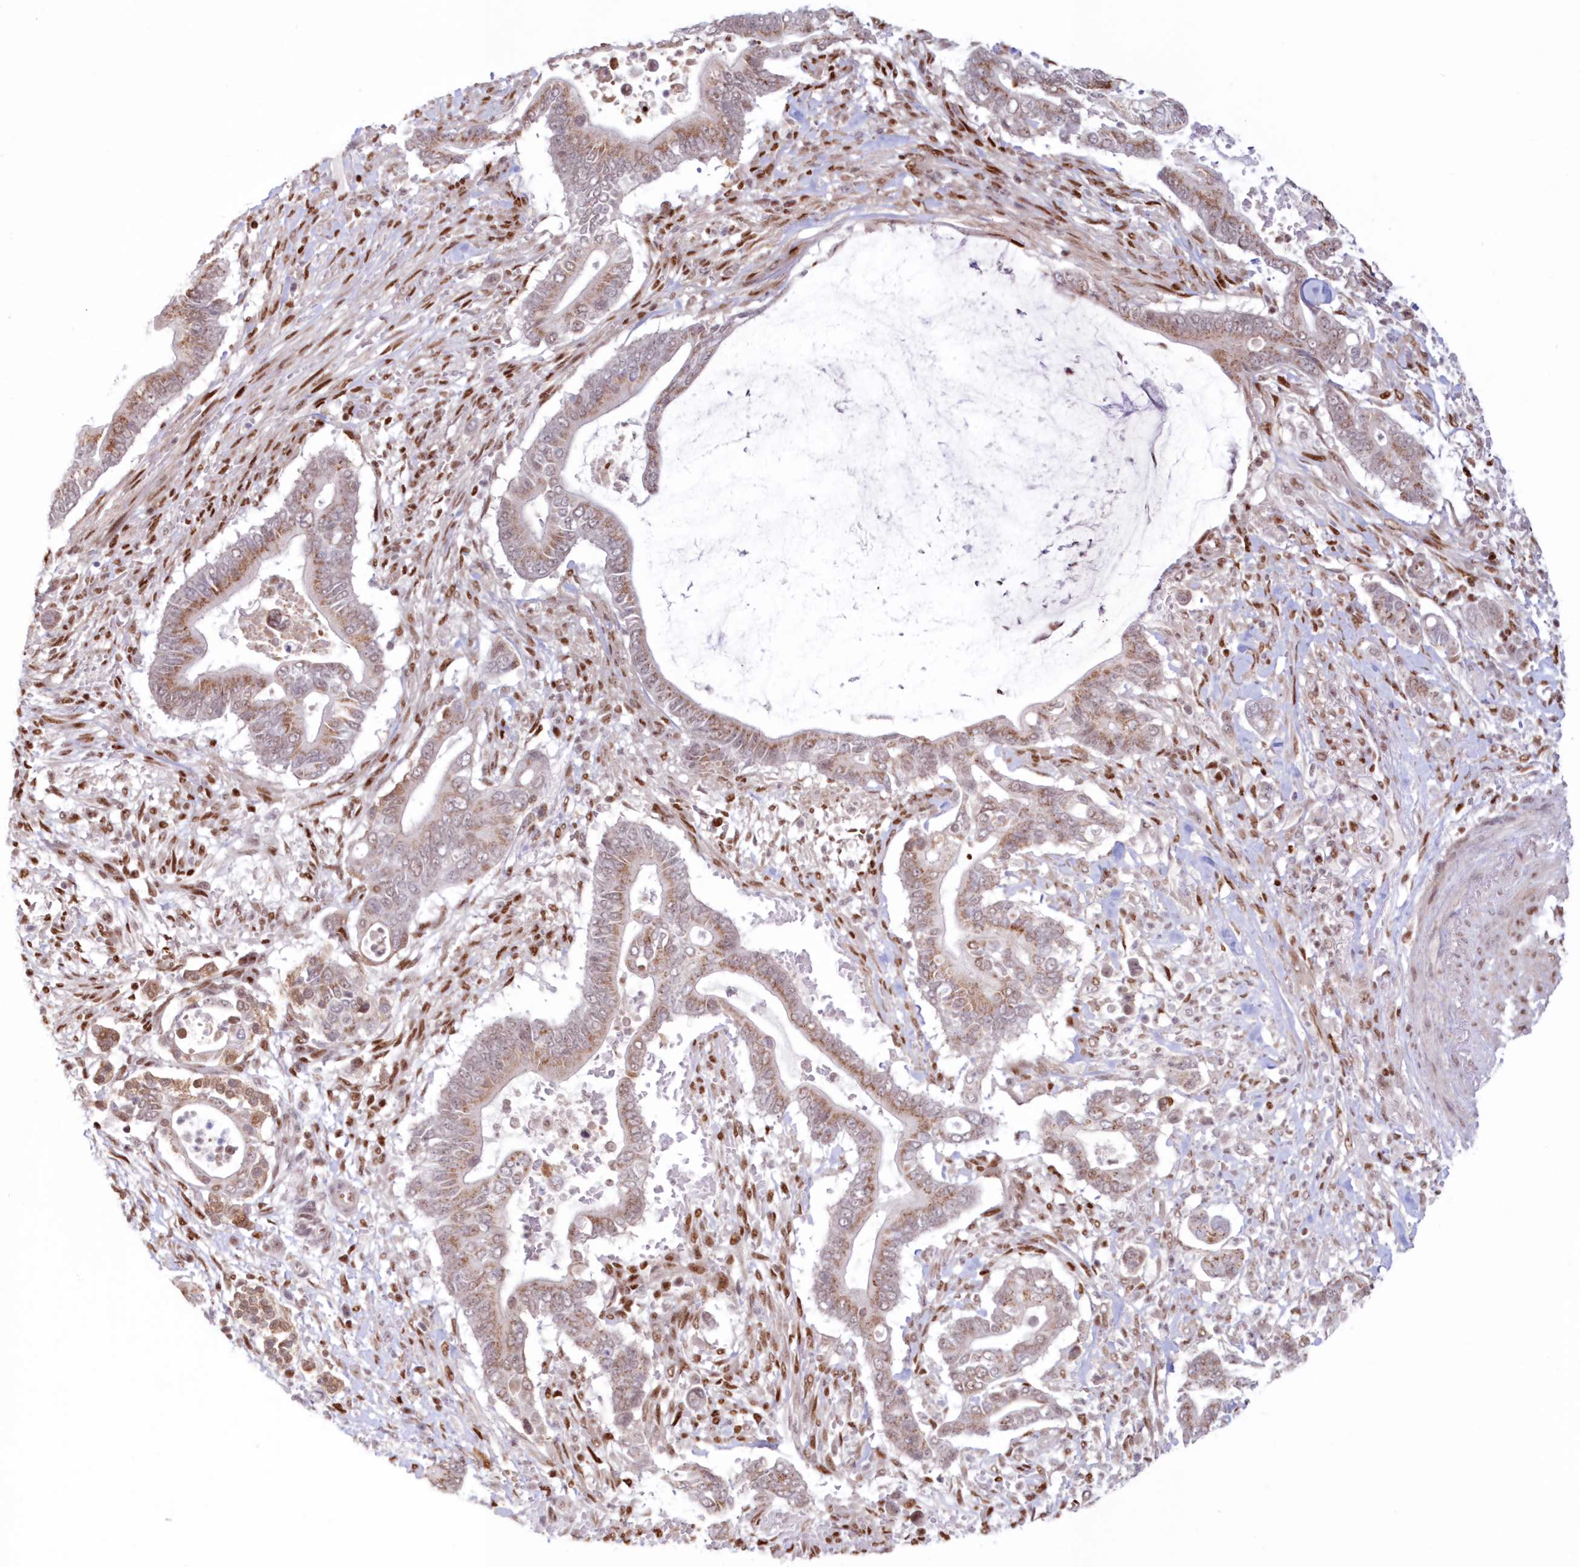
{"staining": {"intensity": "moderate", "quantity": ">75%", "location": "cytoplasmic/membranous"}, "tissue": "pancreatic cancer", "cell_type": "Tumor cells", "image_type": "cancer", "snomed": [{"axis": "morphology", "description": "Adenocarcinoma, NOS"}, {"axis": "topography", "description": "Pancreas"}], "caption": "Pancreatic cancer (adenocarcinoma) tissue displays moderate cytoplasmic/membranous staining in approximately >75% of tumor cells, visualized by immunohistochemistry. Nuclei are stained in blue.", "gene": "POLR2B", "patient": {"sex": "male", "age": 68}}